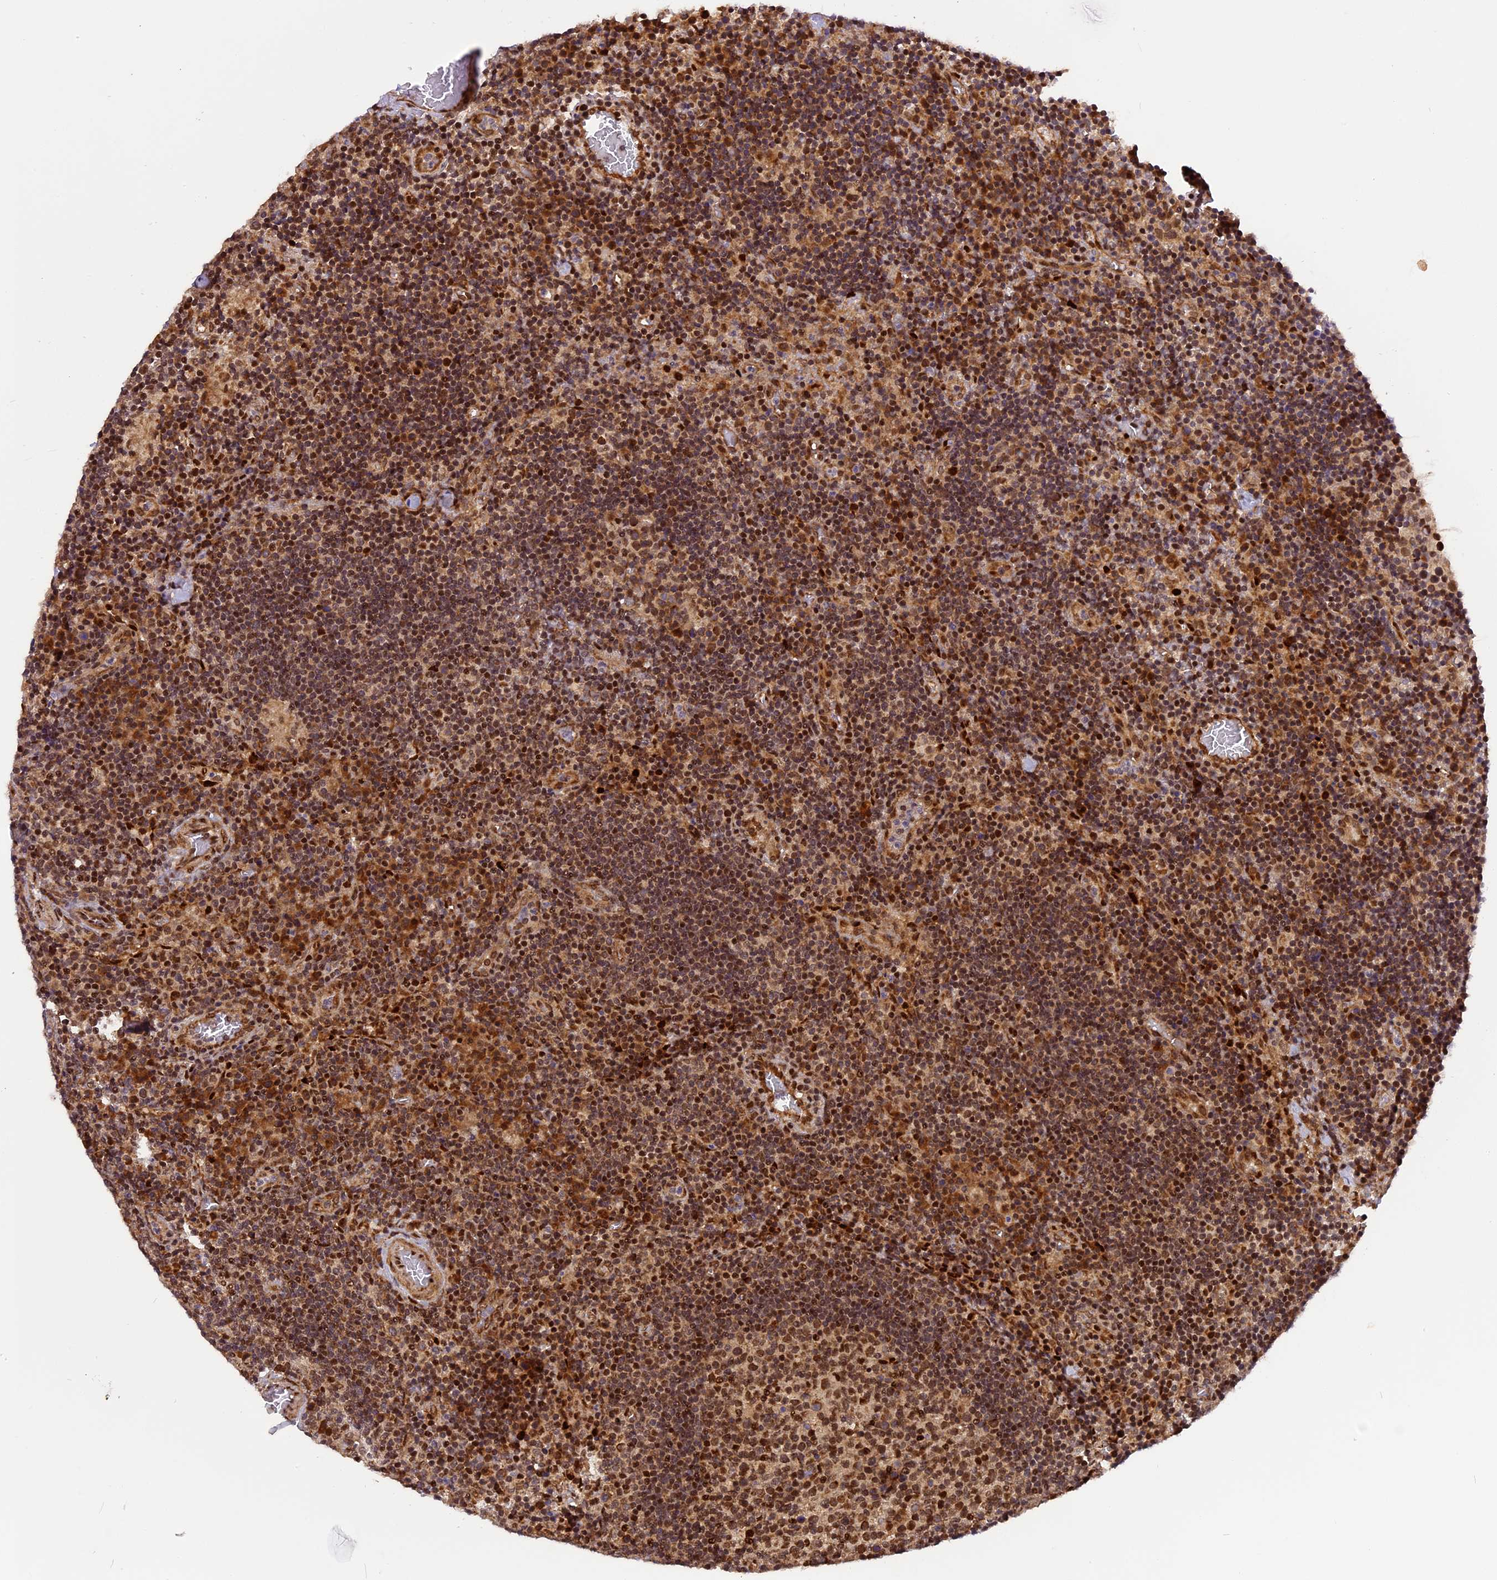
{"staining": {"intensity": "moderate", "quantity": ">75%", "location": "nuclear"}, "tissue": "lymph node", "cell_type": "Germinal center cells", "image_type": "normal", "snomed": [{"axis": "morphology", "description": "Normal tissue, NOS"}, {"axis": "topography", "description": "Lymph node"}], "caption": "Protein expression analysis of unremarkable lymph node exhibits moderate nuclear staining in about >75% of germinal center cells. Ihc stains the protein in brown and the nuclei are stained blue.", "gene": "MICALL1", "patient": {"sex": "male", "age": 58}}